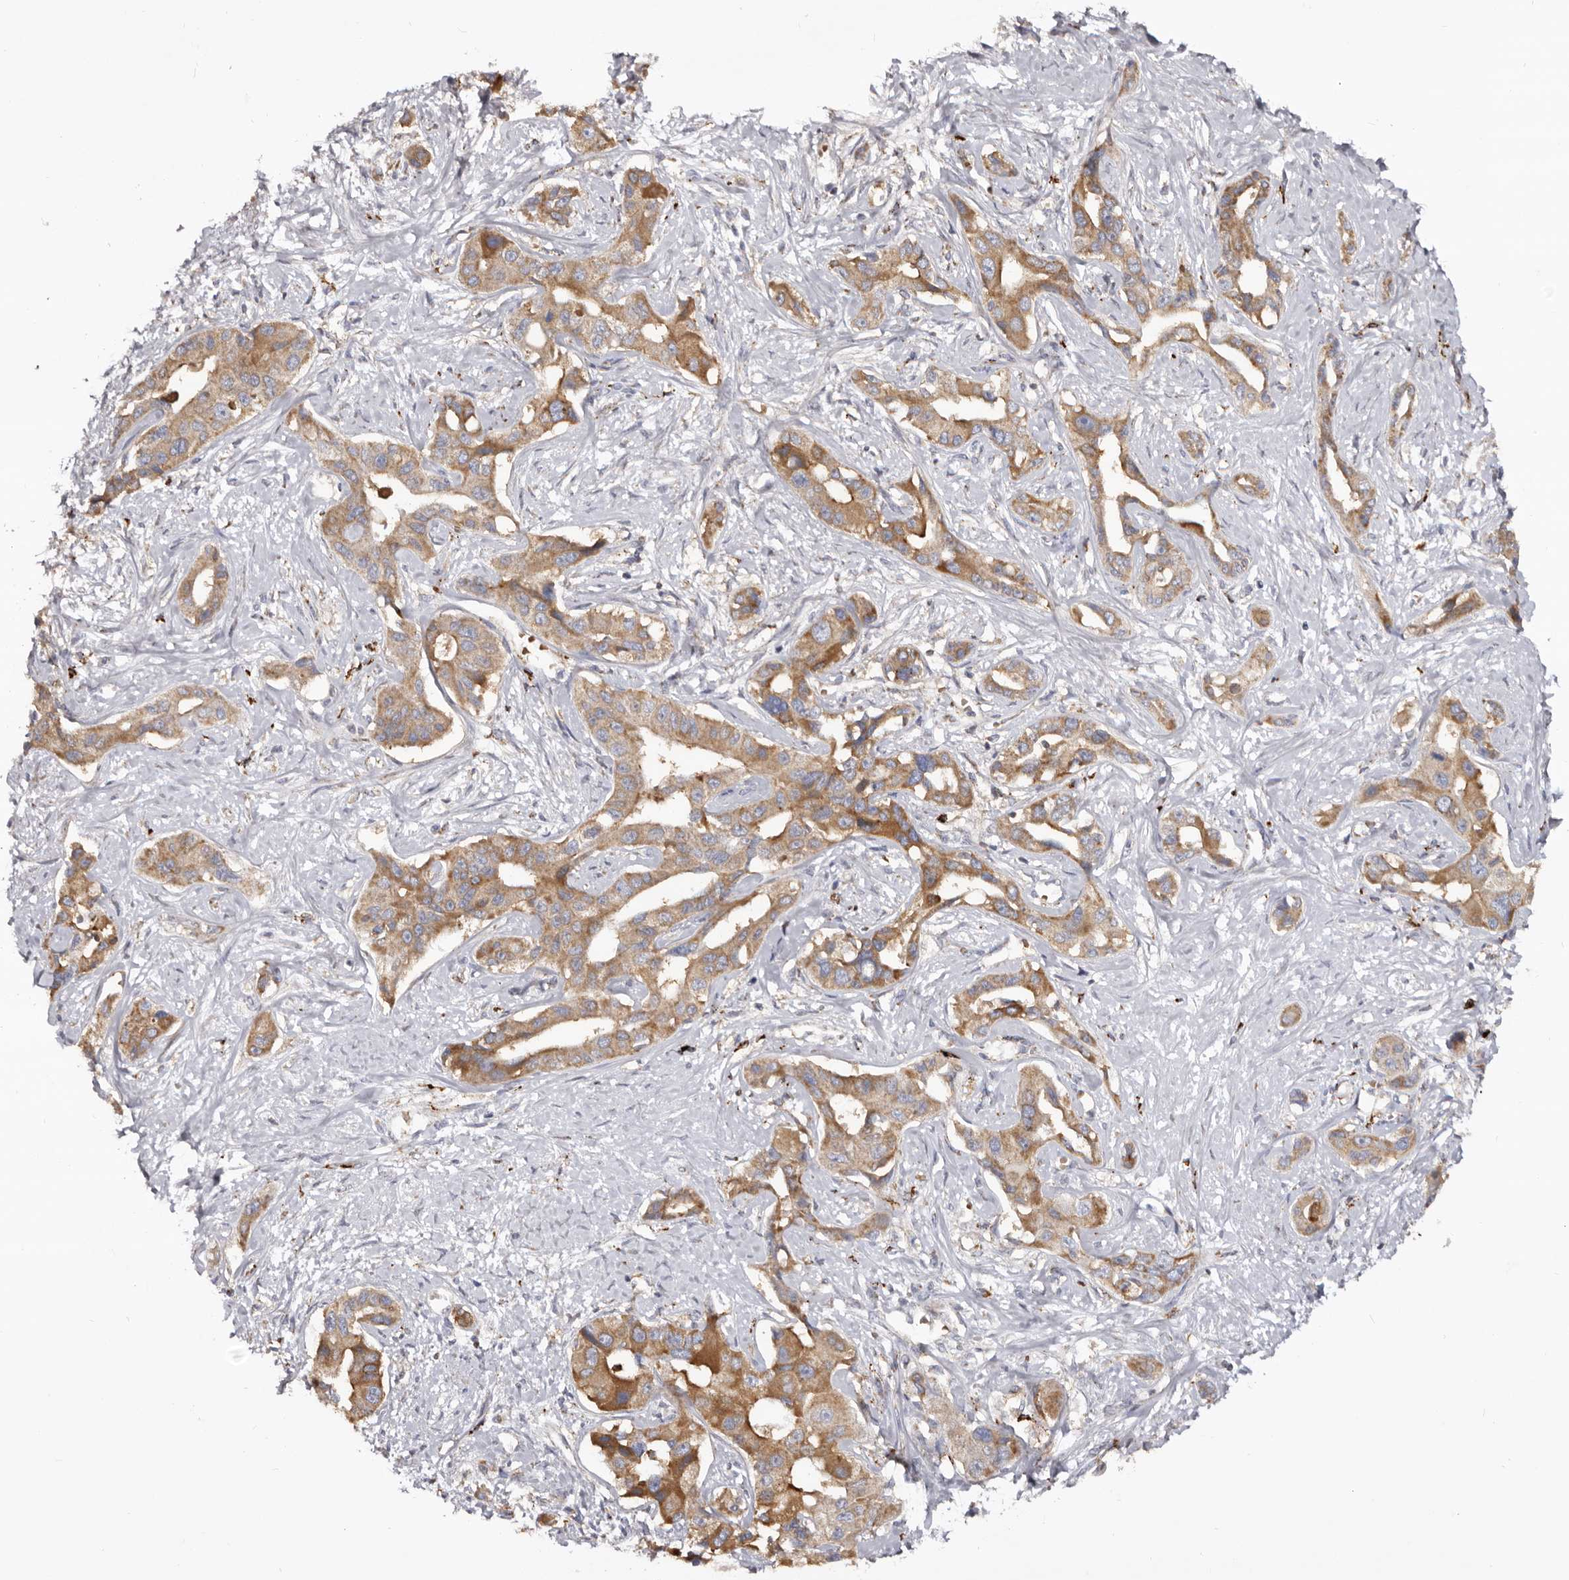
{"staining": {"intensity": "moderate", "quantity": ">75%", "location": "cytoplasmic/membranous"}, "tissue": "liver cancer", "cell_type": "Tumor cells", "image_type": "cancer", "snomed": [{"axis": "morphology", "description": "Cholangiocarcinoma"}, {"axis": "topography", "description": "Liver"}], "caption": "Liver cancer stained for a protein (brown) exhibits moderate cytoplasmic/membranous positive positivity in approximately >75% of tumor cells.", "gene": "MECR", "patient": {"sex": "male", "age": 59}}